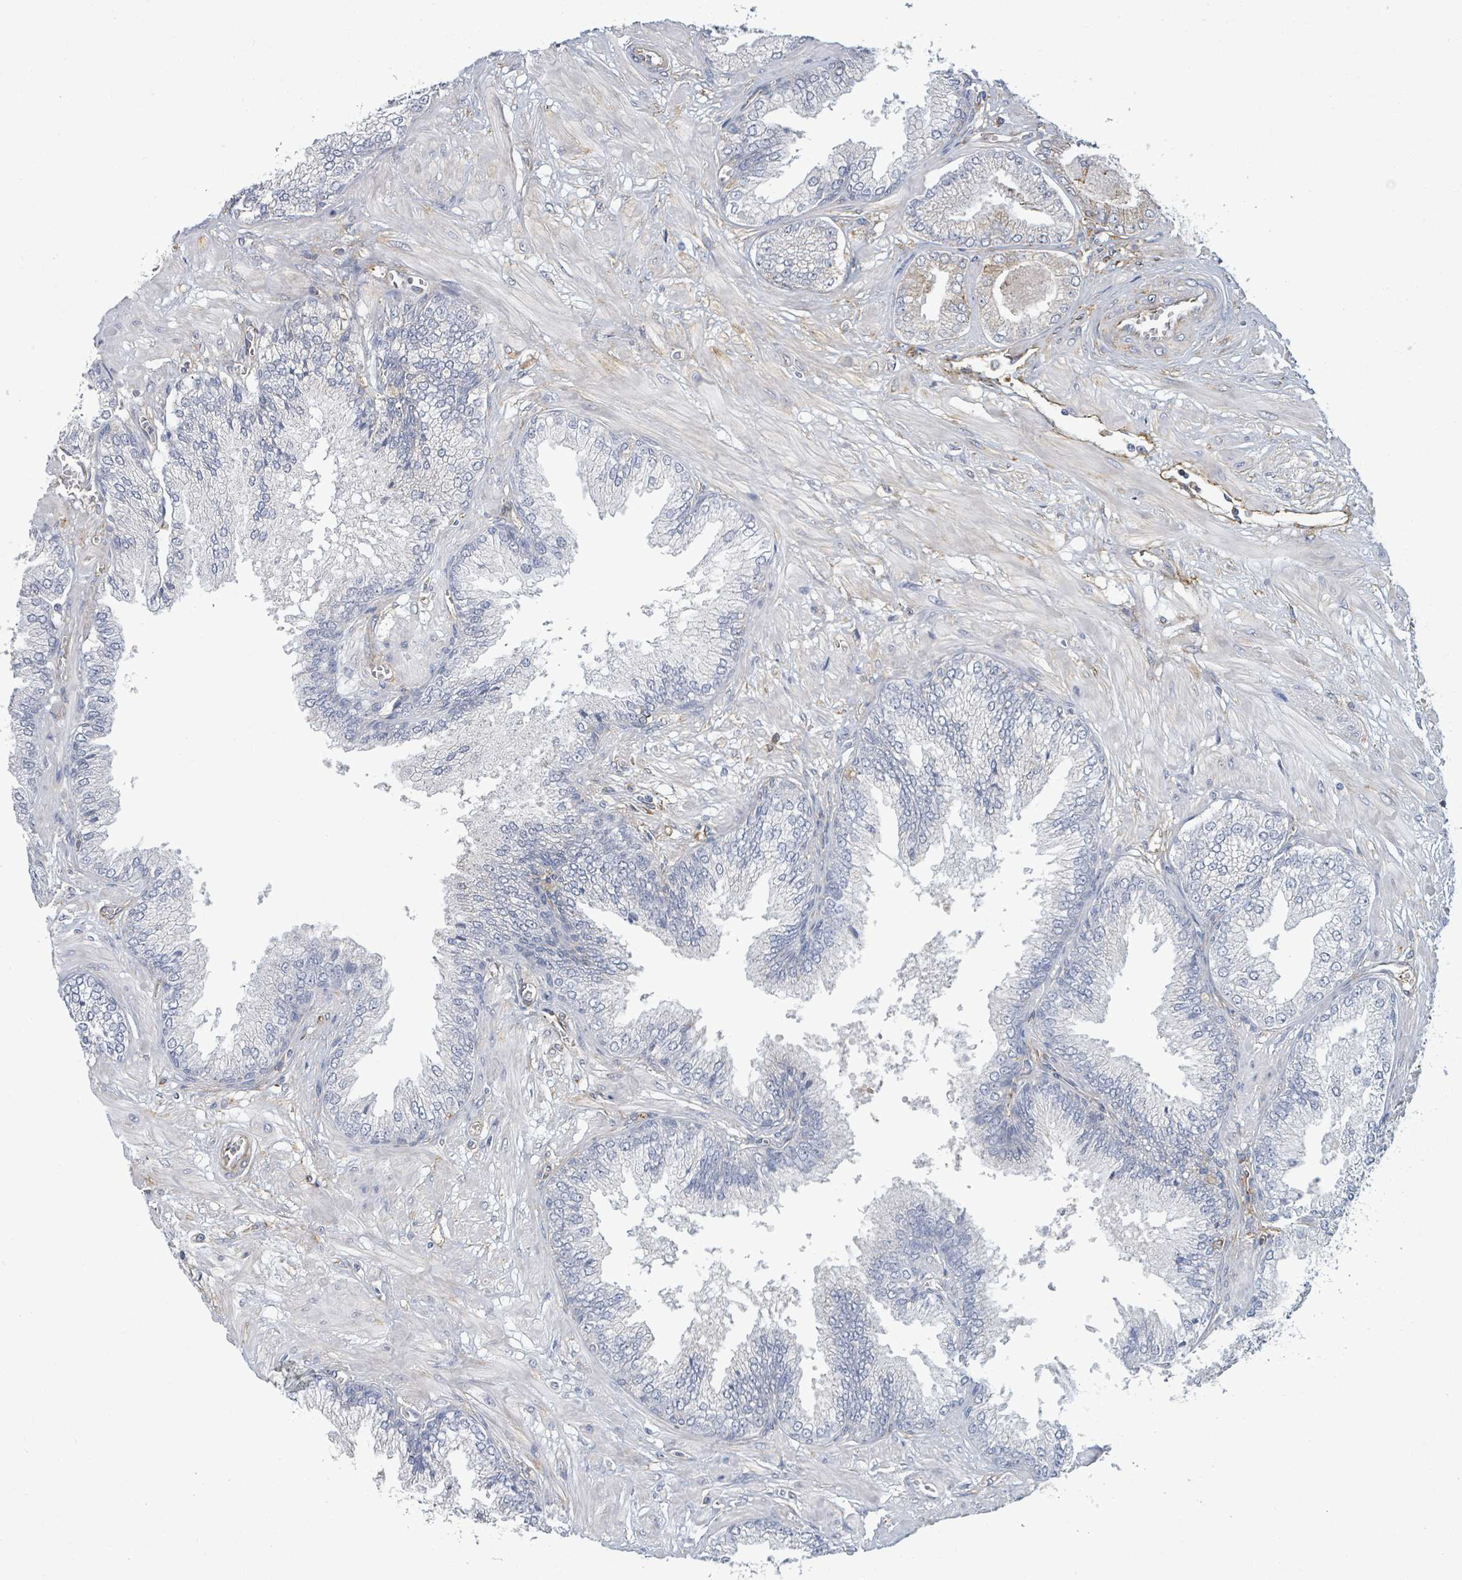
{"staining": {"intensity": "negative", "quantity": "none", "location": "none"}, "tissue": "prostate cancer", "cell_type": "Tumor cells", "image_type": "cancer", "snomed": [{"axis": "morphology", "description": "Adenocarcinoma, Low grade"}, {"axis": "topography", "description": "Prostate"}], "caption": "This is a micrograph of immunohistochemistry (IHC) staining of adenocarcinoma (low-grade) (prostate), which shows no staining in tumor cells.", "gene": "EGFL7", "patient": {"sex": "male", "age": 55}}